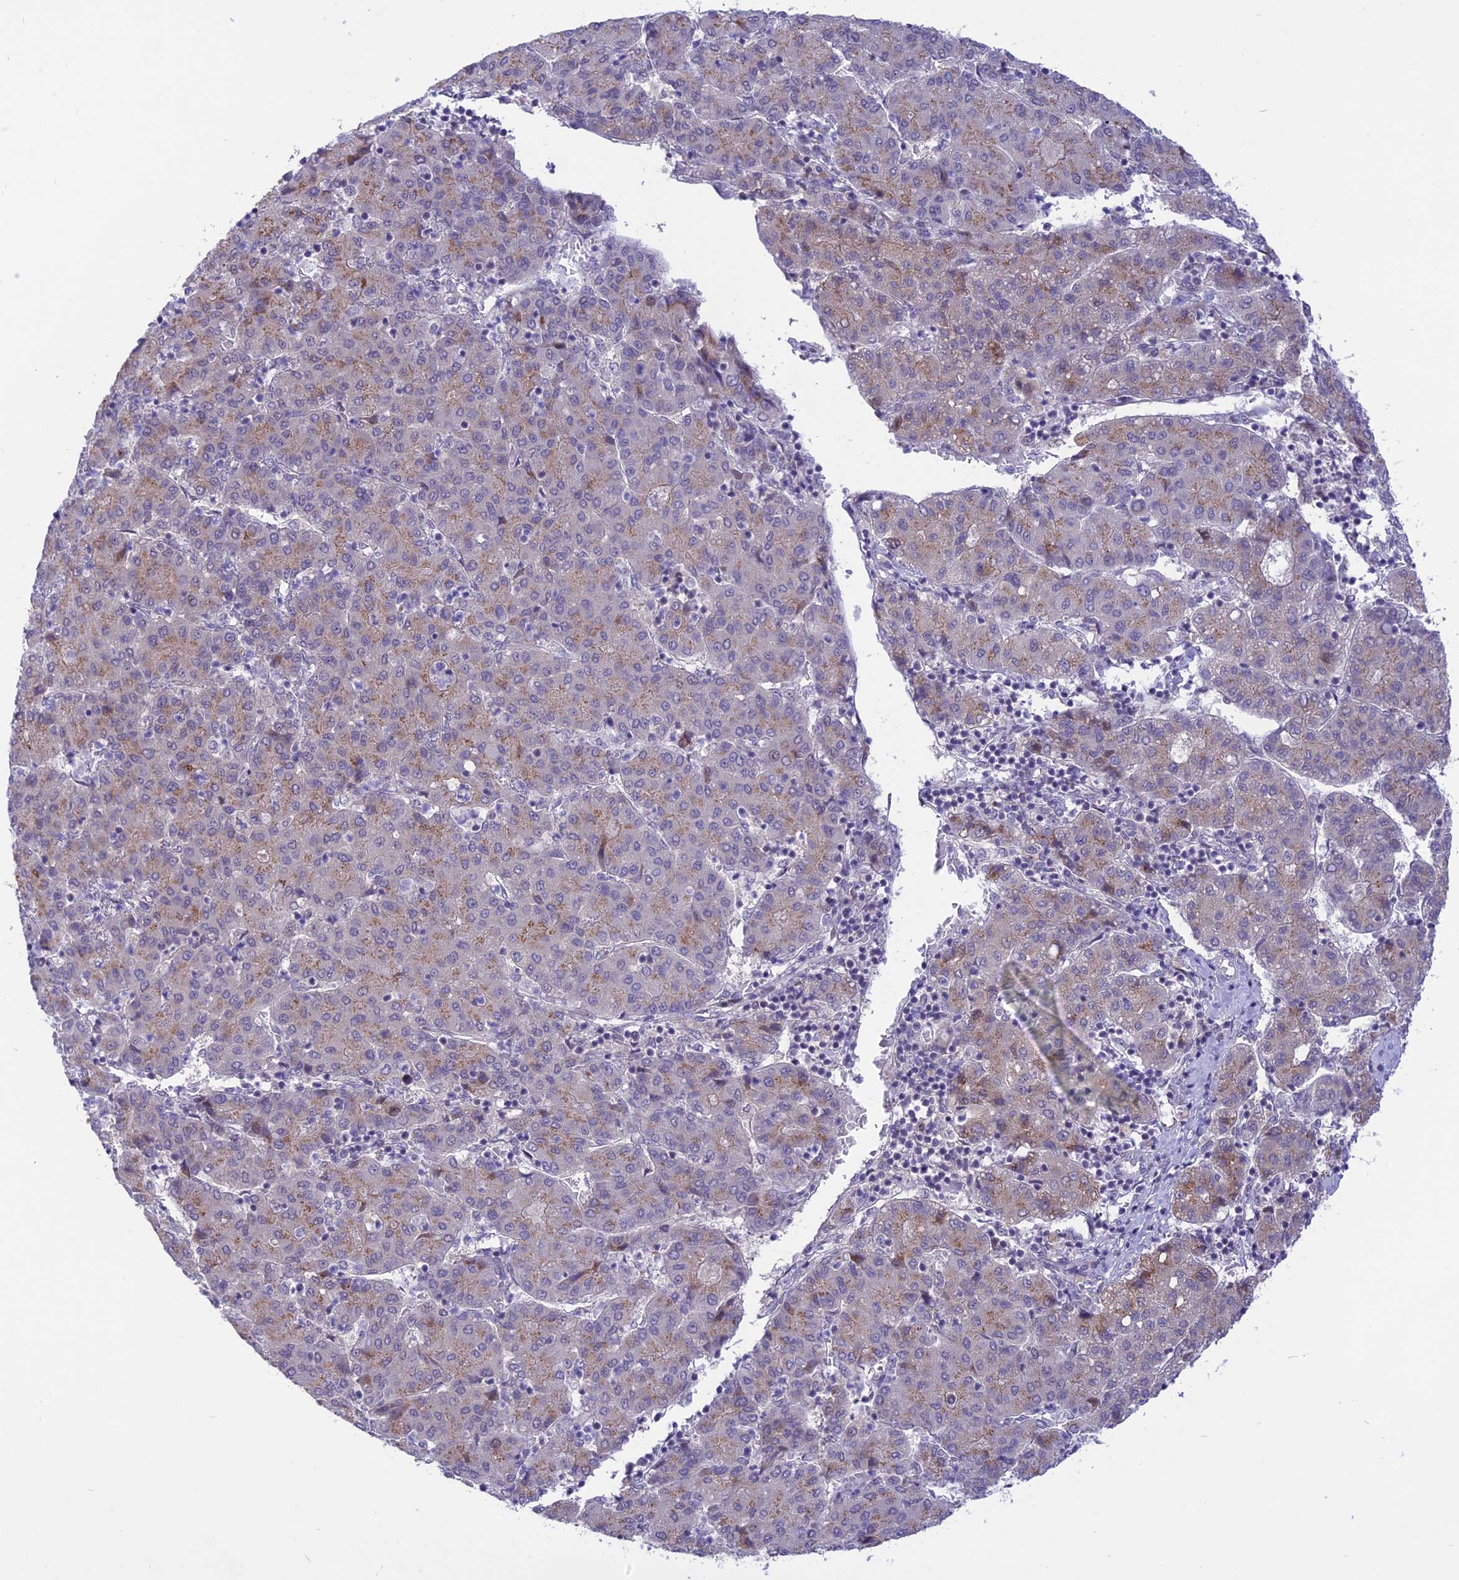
{"staining": {"intensity": "weak", "quantity": "25%-75%", "location": "cytoplasmic/membranous"}, "tissue": "liver cancer", "cell_type": "Tumor cells", "image_type": "cancer", "snomed": [{"axis": "morphology", "description": "Carcinoma, Hepatocellular, NOS"}, {"axis": "topography", "description": "Liver"}], "caption": "Immunohistochemistry (IHC) (DAB) staining of liver cancer (hepatocellular carcinoma) exhibits weak cytoplasmic/membranous protein expression in approximately 25%-75% of tumor cells.", "gene": "ZNF837", "patient": {"sex": "male", "age": 65}}